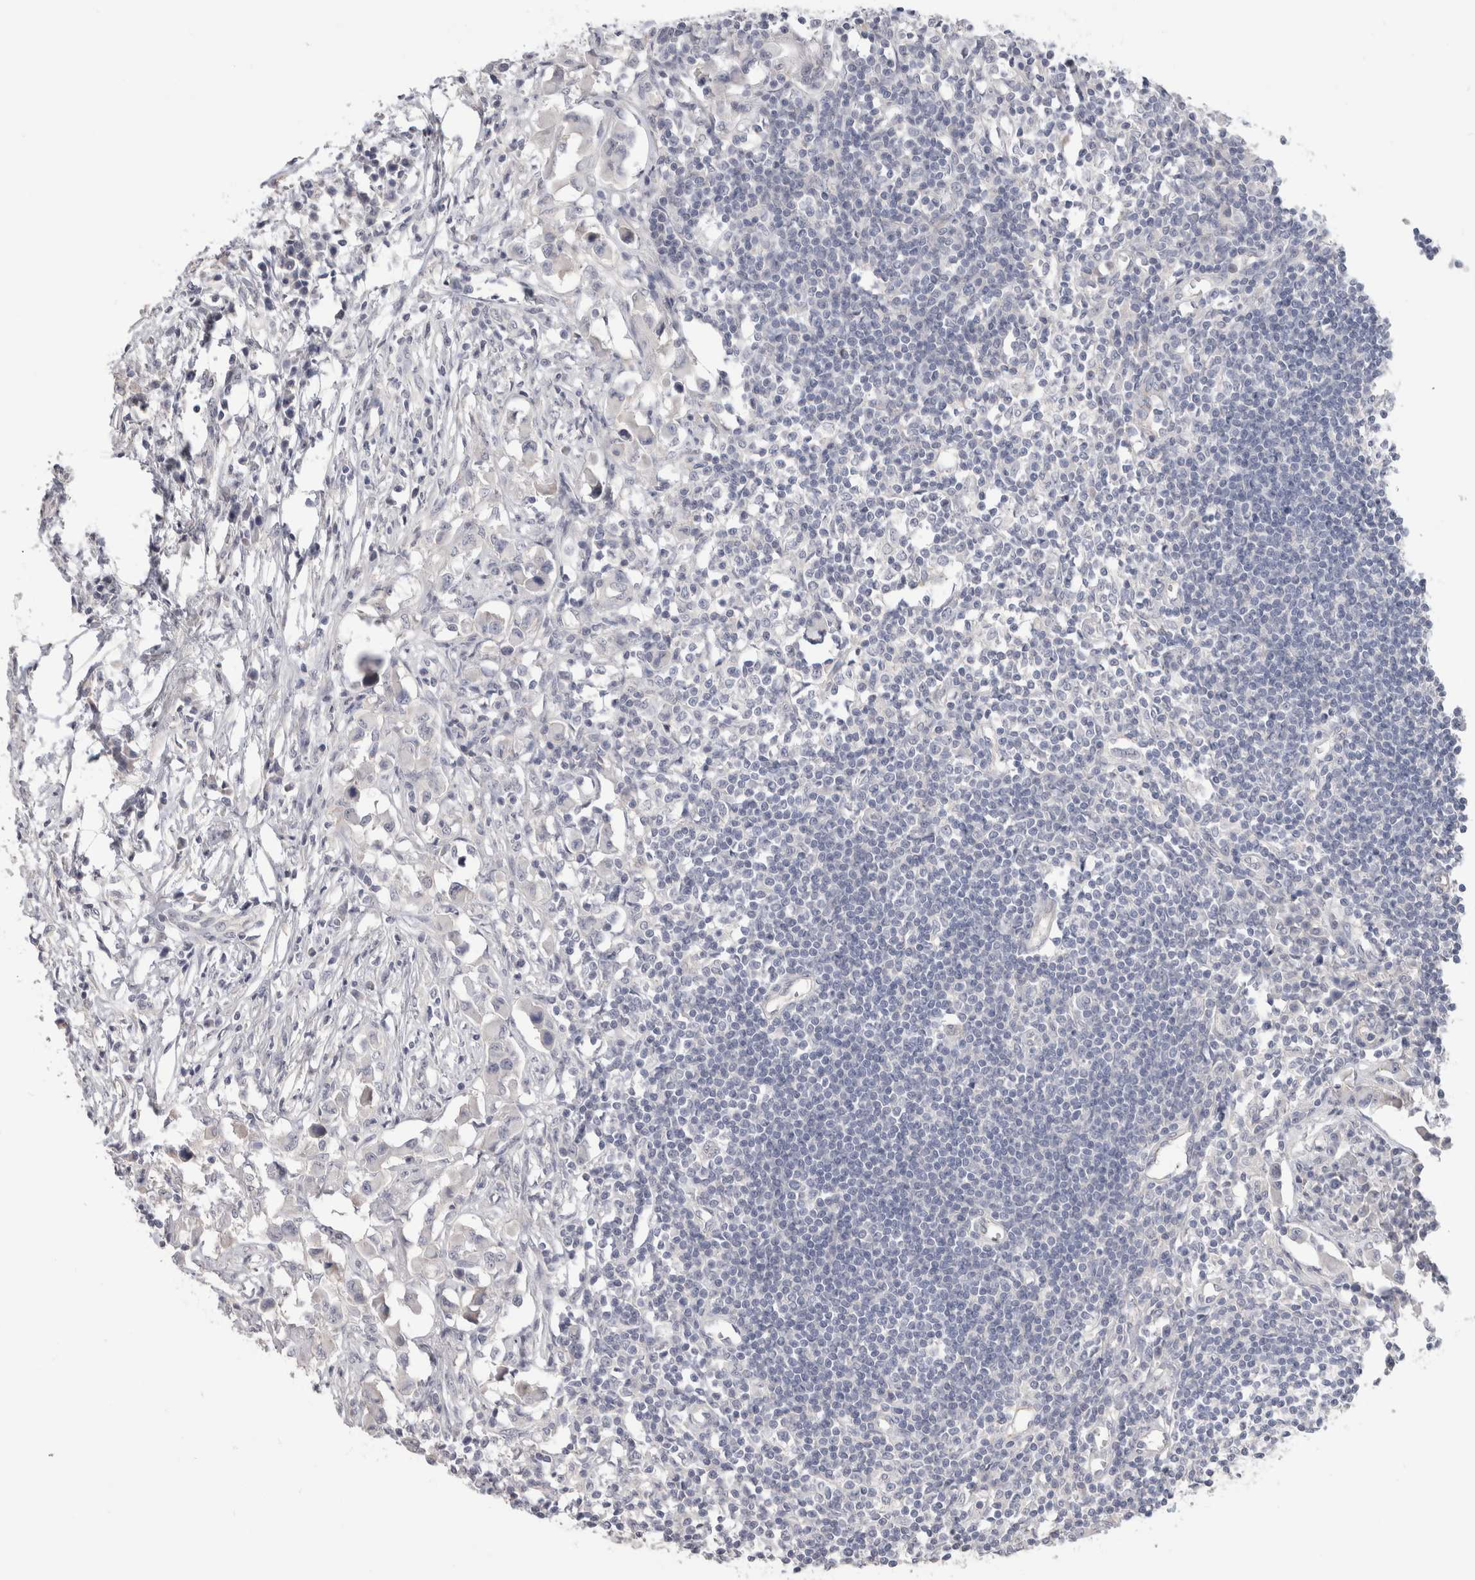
{"staining": {"intensity": "negative", "quantity": "none", "location": "none"}, "tissue": "lymph node", "cell_type": "Germinal center cells", "image_type": "normal", "snomed": [{"axis": "morphology", "description": "Normal tissue, NOS"}, {"axis": "morphology", "description": "Malignant melanoma, Metastatic site"}, {"axis": "topography", "description": "Lymph node"}], "caption": "This is an immunohistochemistry photomicrograph of normal lymph node. There is no expression in germinal center cells.", "gene": "AFP", "patient": {"sex": "male", "age": 41}}